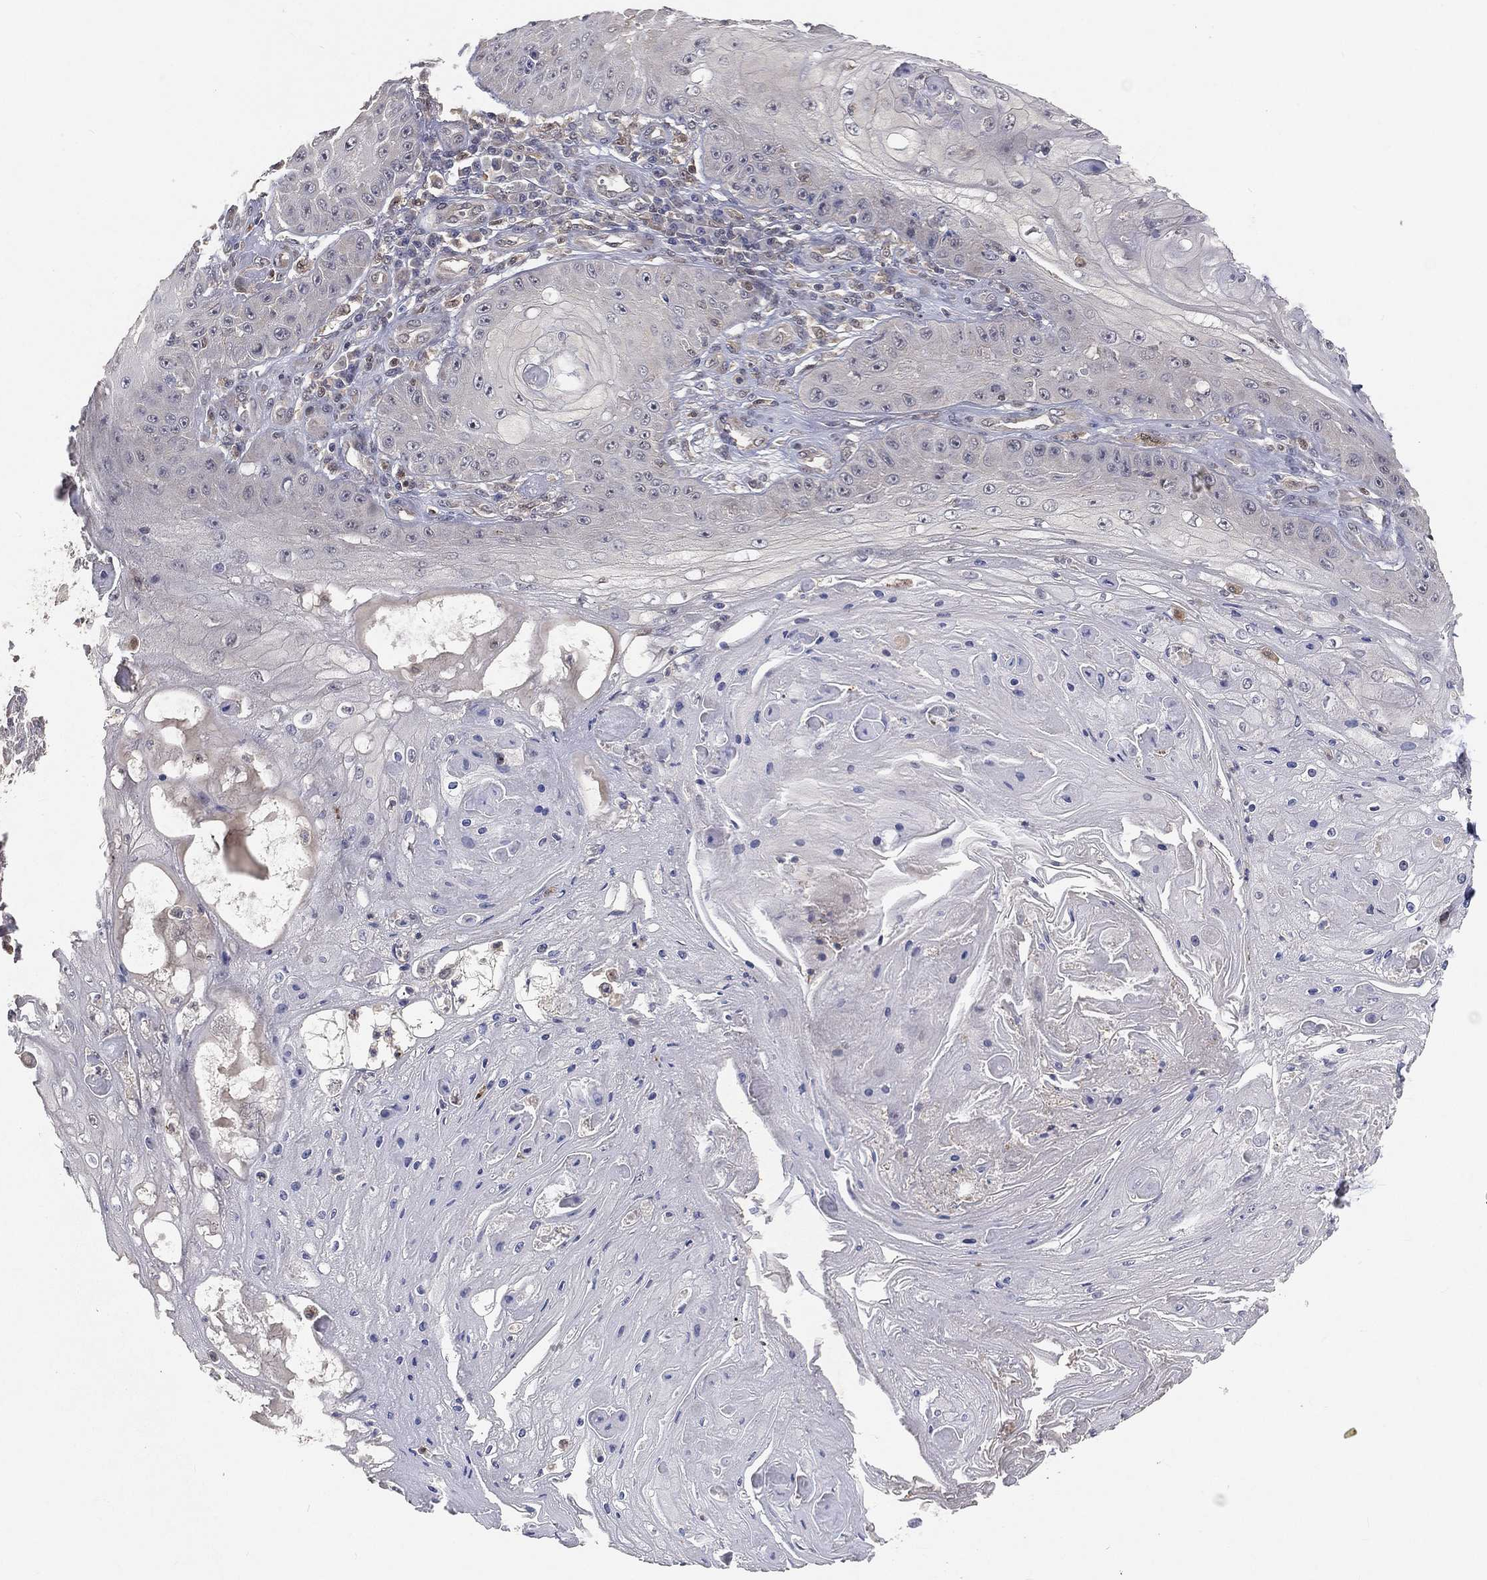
{"staining": {"intensity": "negative", "quantity": "none", "location": "none"}, "tissue": "skin cancer", "cell_type": "Tumor cells", "image_type": "cancer", "snomed": [{"axis": "morphology", "description": "Squamous cell carcinoma, NOS"}, {"axis": "topography", "description": "Skin"}], "caption": "IHC of human squamous cell carcinoma (skin) demonstrates no staining in tumor cells.", "gene": "MAPK1", "patient": {"sex": "male", "age": 70}}